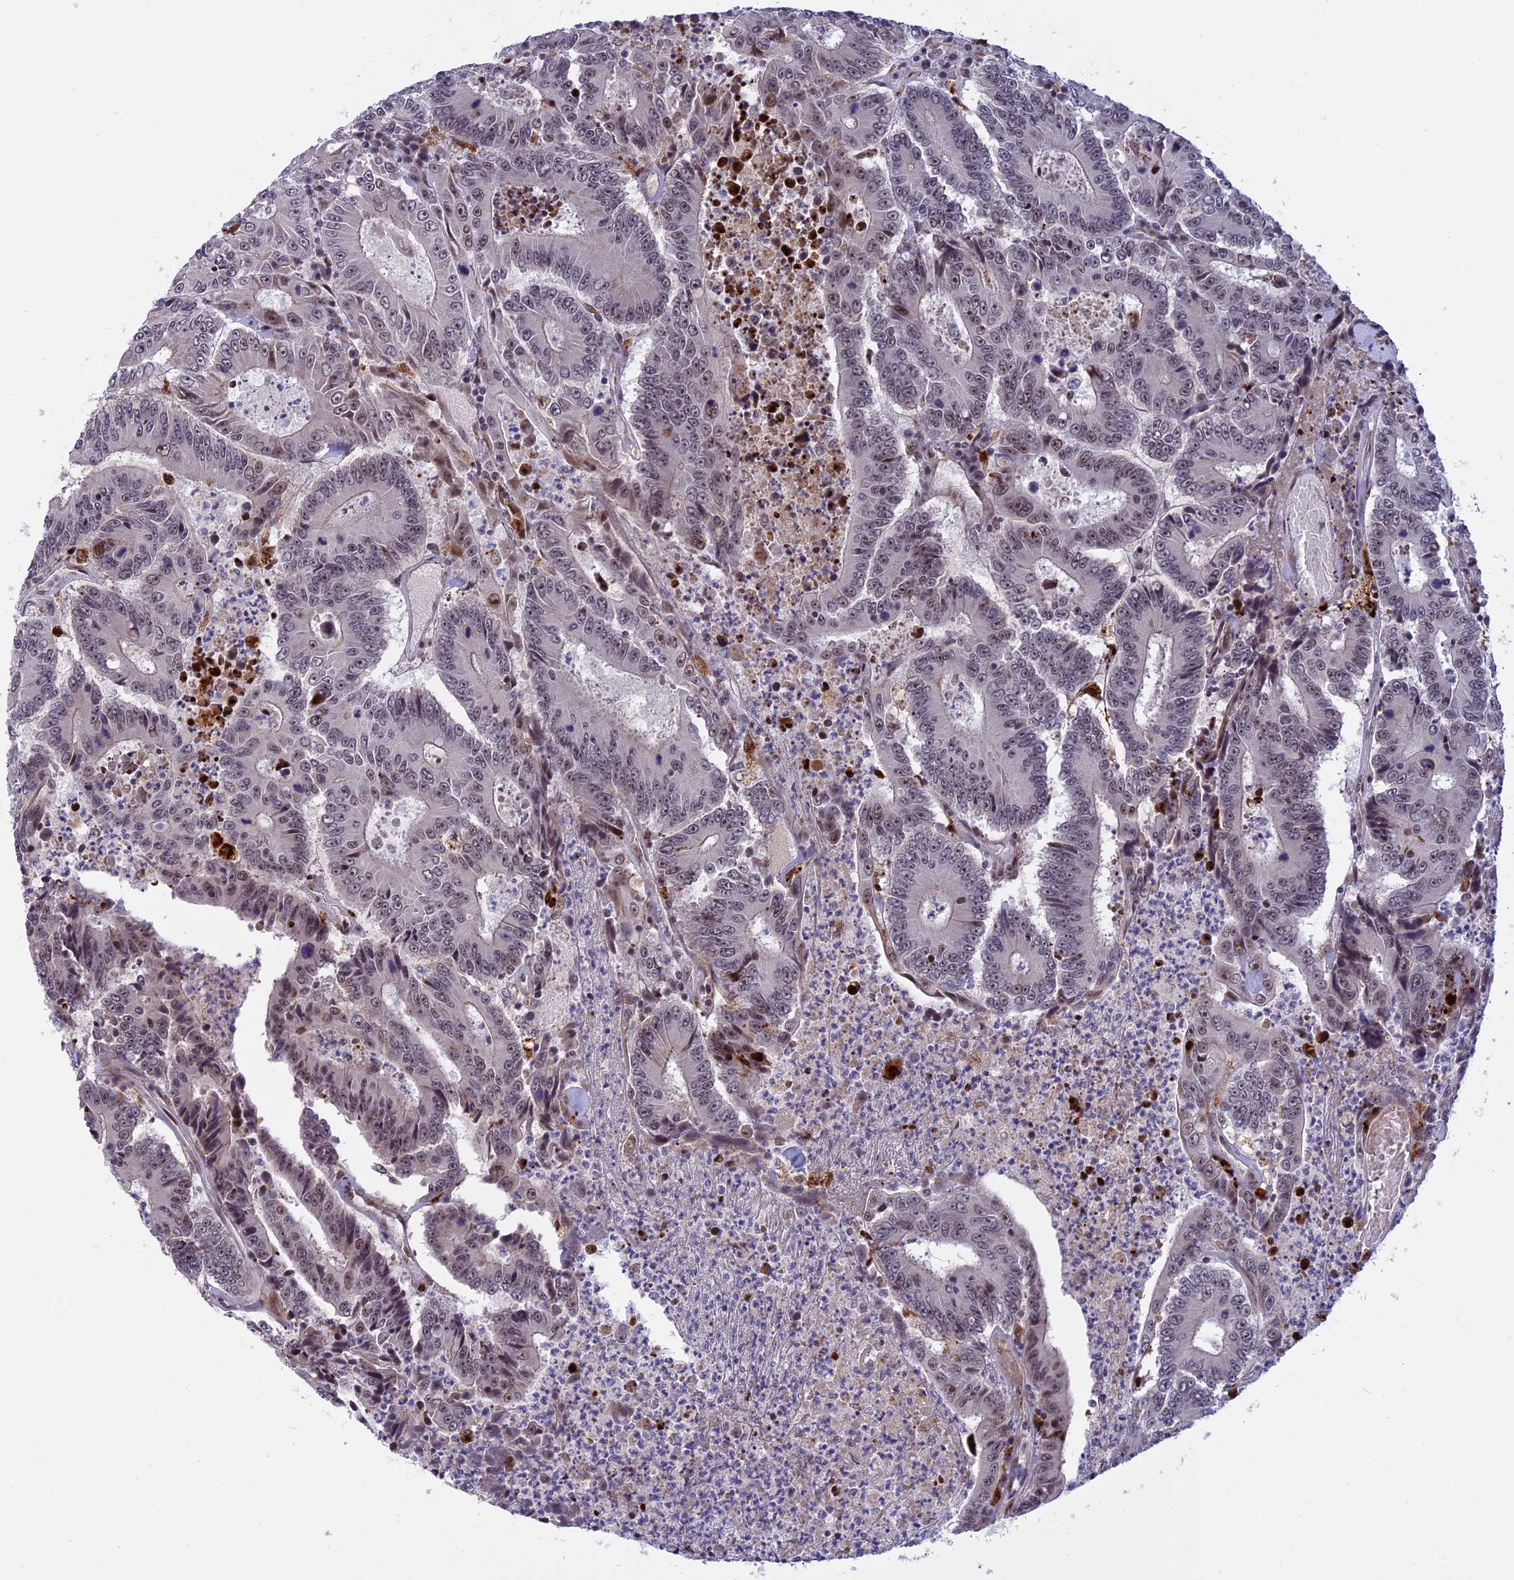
{"staining": {"intensity": "weak", "quantity": "<25%", "location": "nuclear"}, "tissue": "colorectal cancer", "cell_type": "Tumor cells", "image_type": "cancer", "snomed": [{"axis": "morphology", "description": "Adenocarcinoma, NOS"}, {"axis": "topography", "description": "Colon"}], "caption": "This histopathology image is of colorectal adenocarcinoma stained with immunohistochemistry to label a protein in brown with the nuclei are counter-stained blue. There is no expression in tumor cells. (Stains: DAB immunohistochemistry with hematoxylin counter stain, Microscopy: brightfield microscopy at high magnification).", "gene": "POLR2C", "patient": {"sex": "male", "age": 83}}